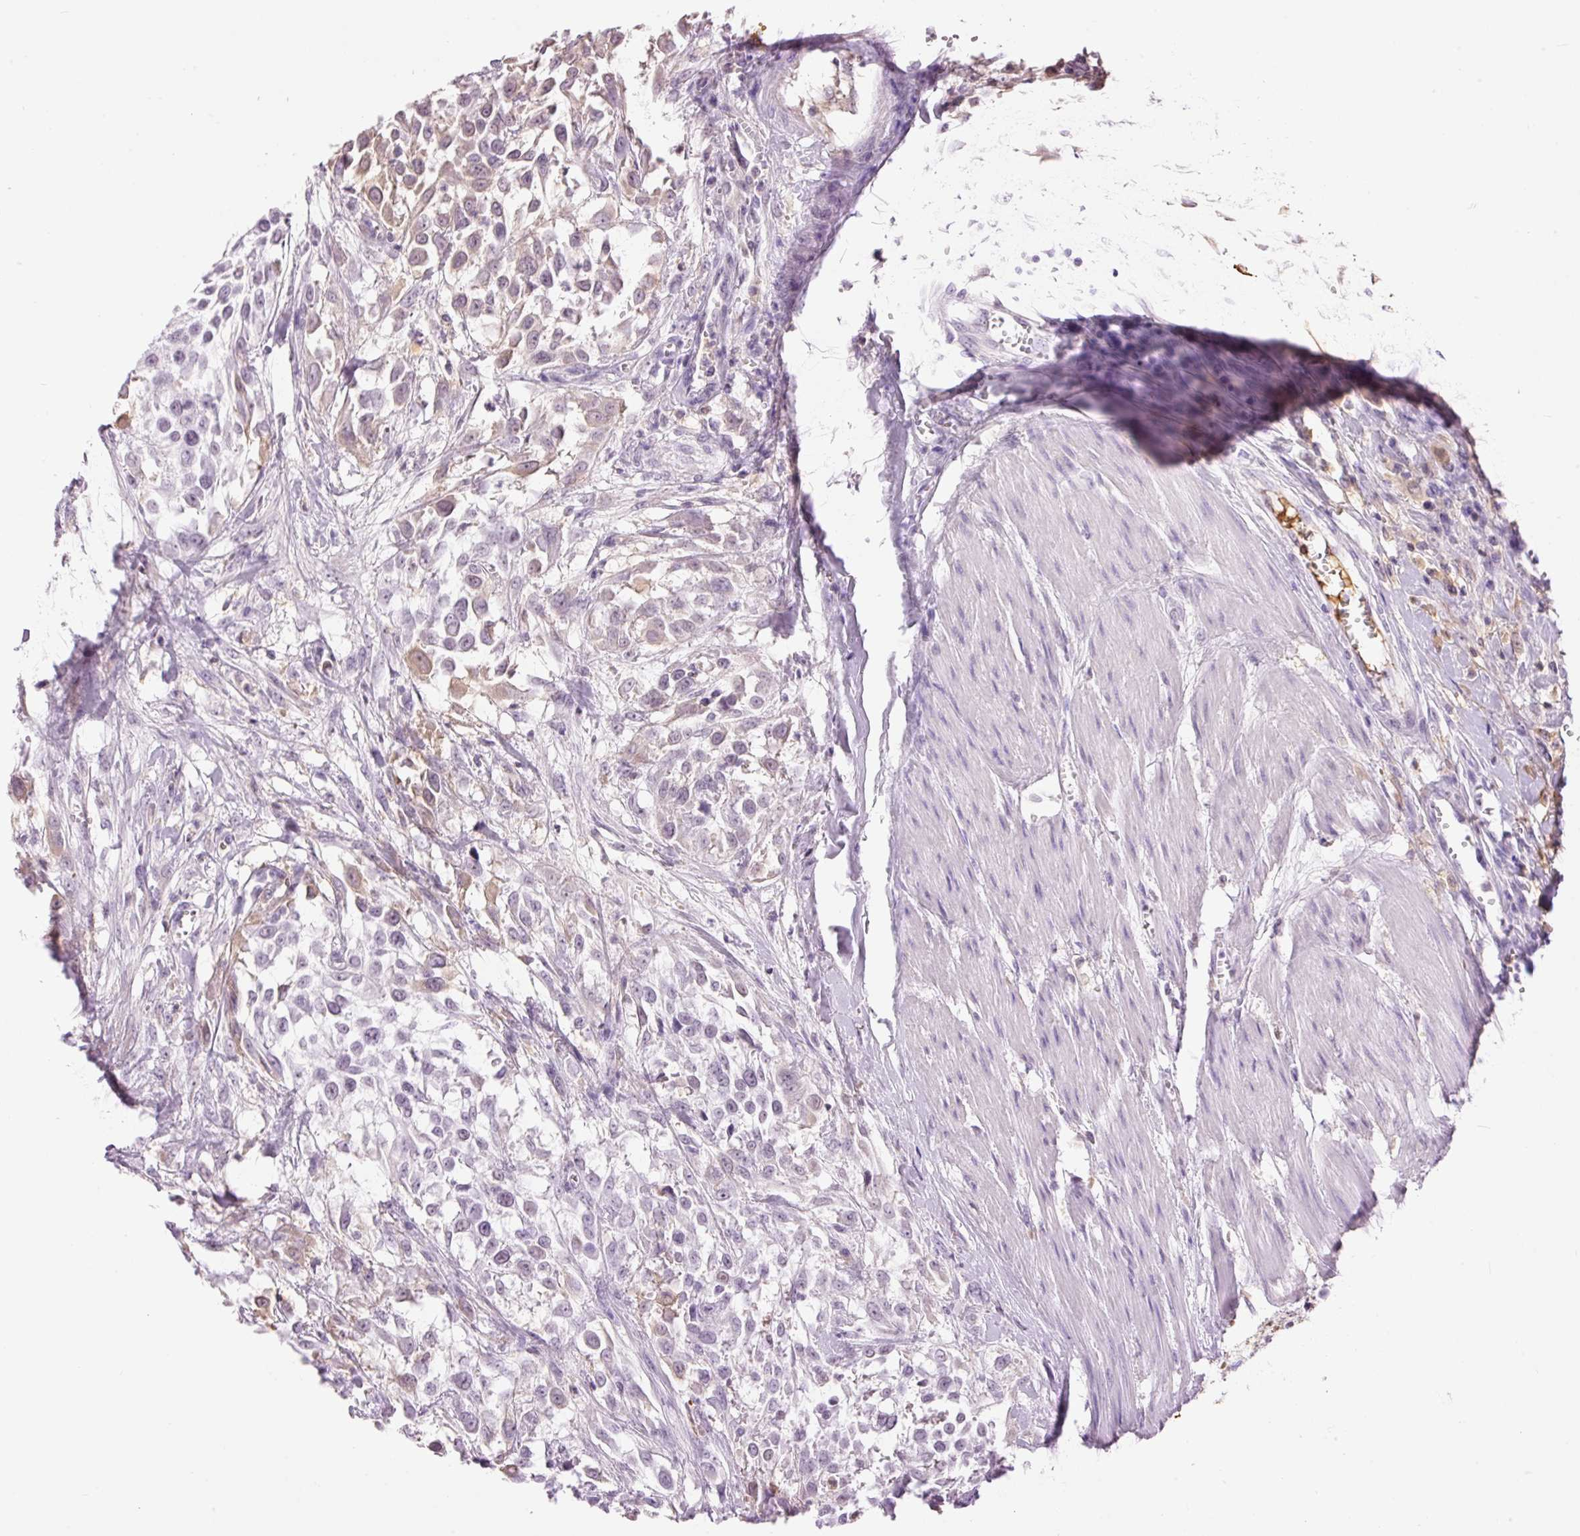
{"staining": {"intensity": "weak", "quantity": "<25%", "location": "cytoplasmic/membranous"}, "tissue": "urothelial cancer", "cell_type": "Tumor cells", "image_type": "cancer", "snomed": [{"axis": "morphology", "description": "Urothelial carcinoma, High grade"}, {"axis": "topography", "description": "Urinary bladder"}], "caption": "Image shows no significant protein expression in tumor cells of urothelial cancer.", "gene": "PRPF38B", "patient": {"sex": "male", "age": 57}}